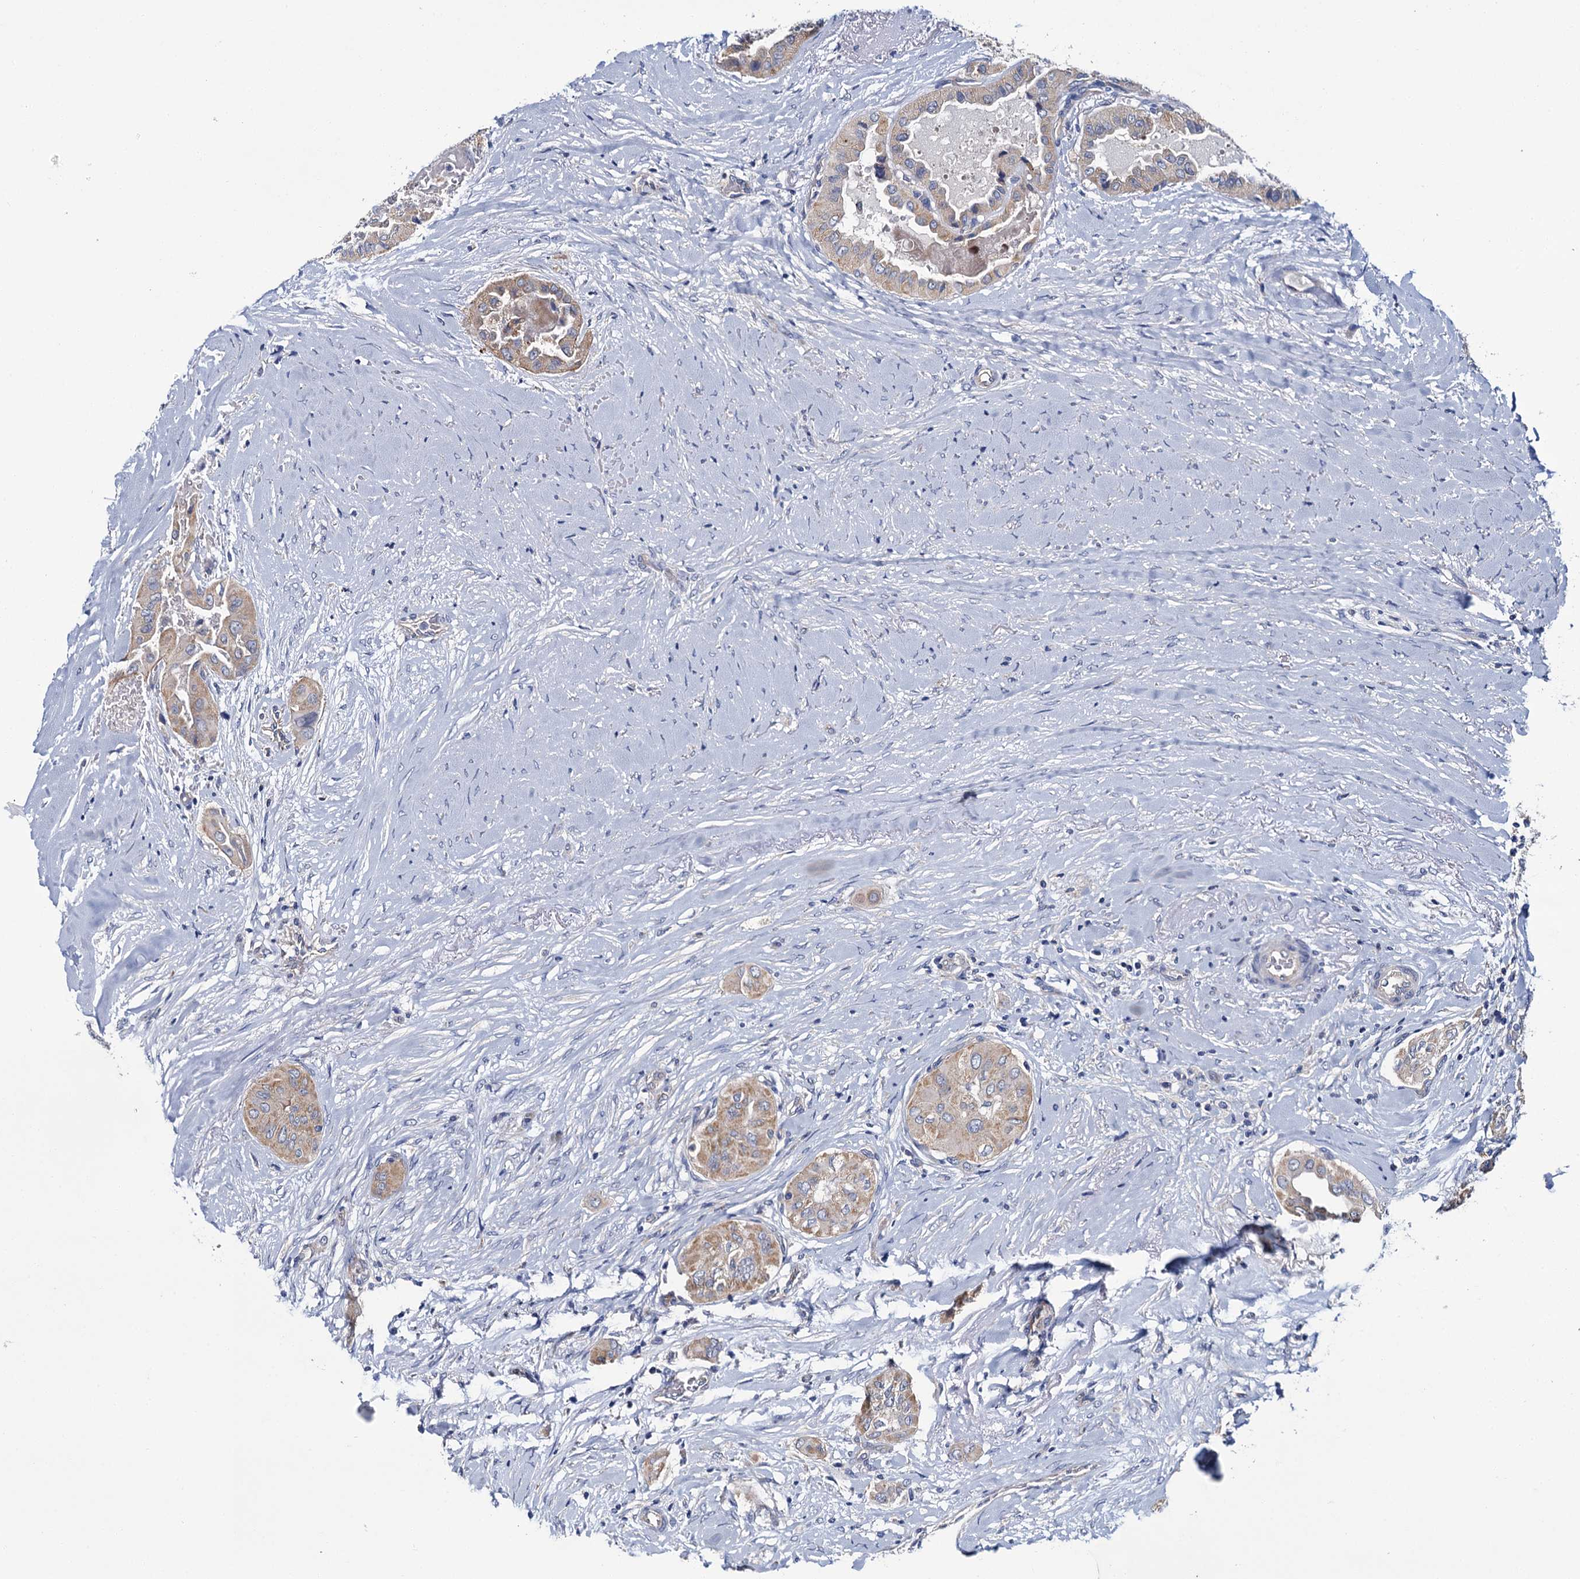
{"staining": {"intensity": "moderate", "quantity": ">75%", "location": "cytoplasmic/membranous"}, "tissue": "thyroid cancer", "cell_type": "Tumor cells", "image_type": "cancer", "snomed": [{"axis": "morphology", "description": "Papillary adenocarcinoma, NOS"}, {"axis": "topography", "description": "Thyroid gland"}], "caption": "Immunohistochemistry (IHC) (DAB) staining of thyroid cancer (papillary adenocarcinoma) demonstrates moderate cytoplasmic/membranous protein expression in approximately >75% of tumor cells.", "gene": "CEP295", "patient": {"sex": "female", "age": 59}}